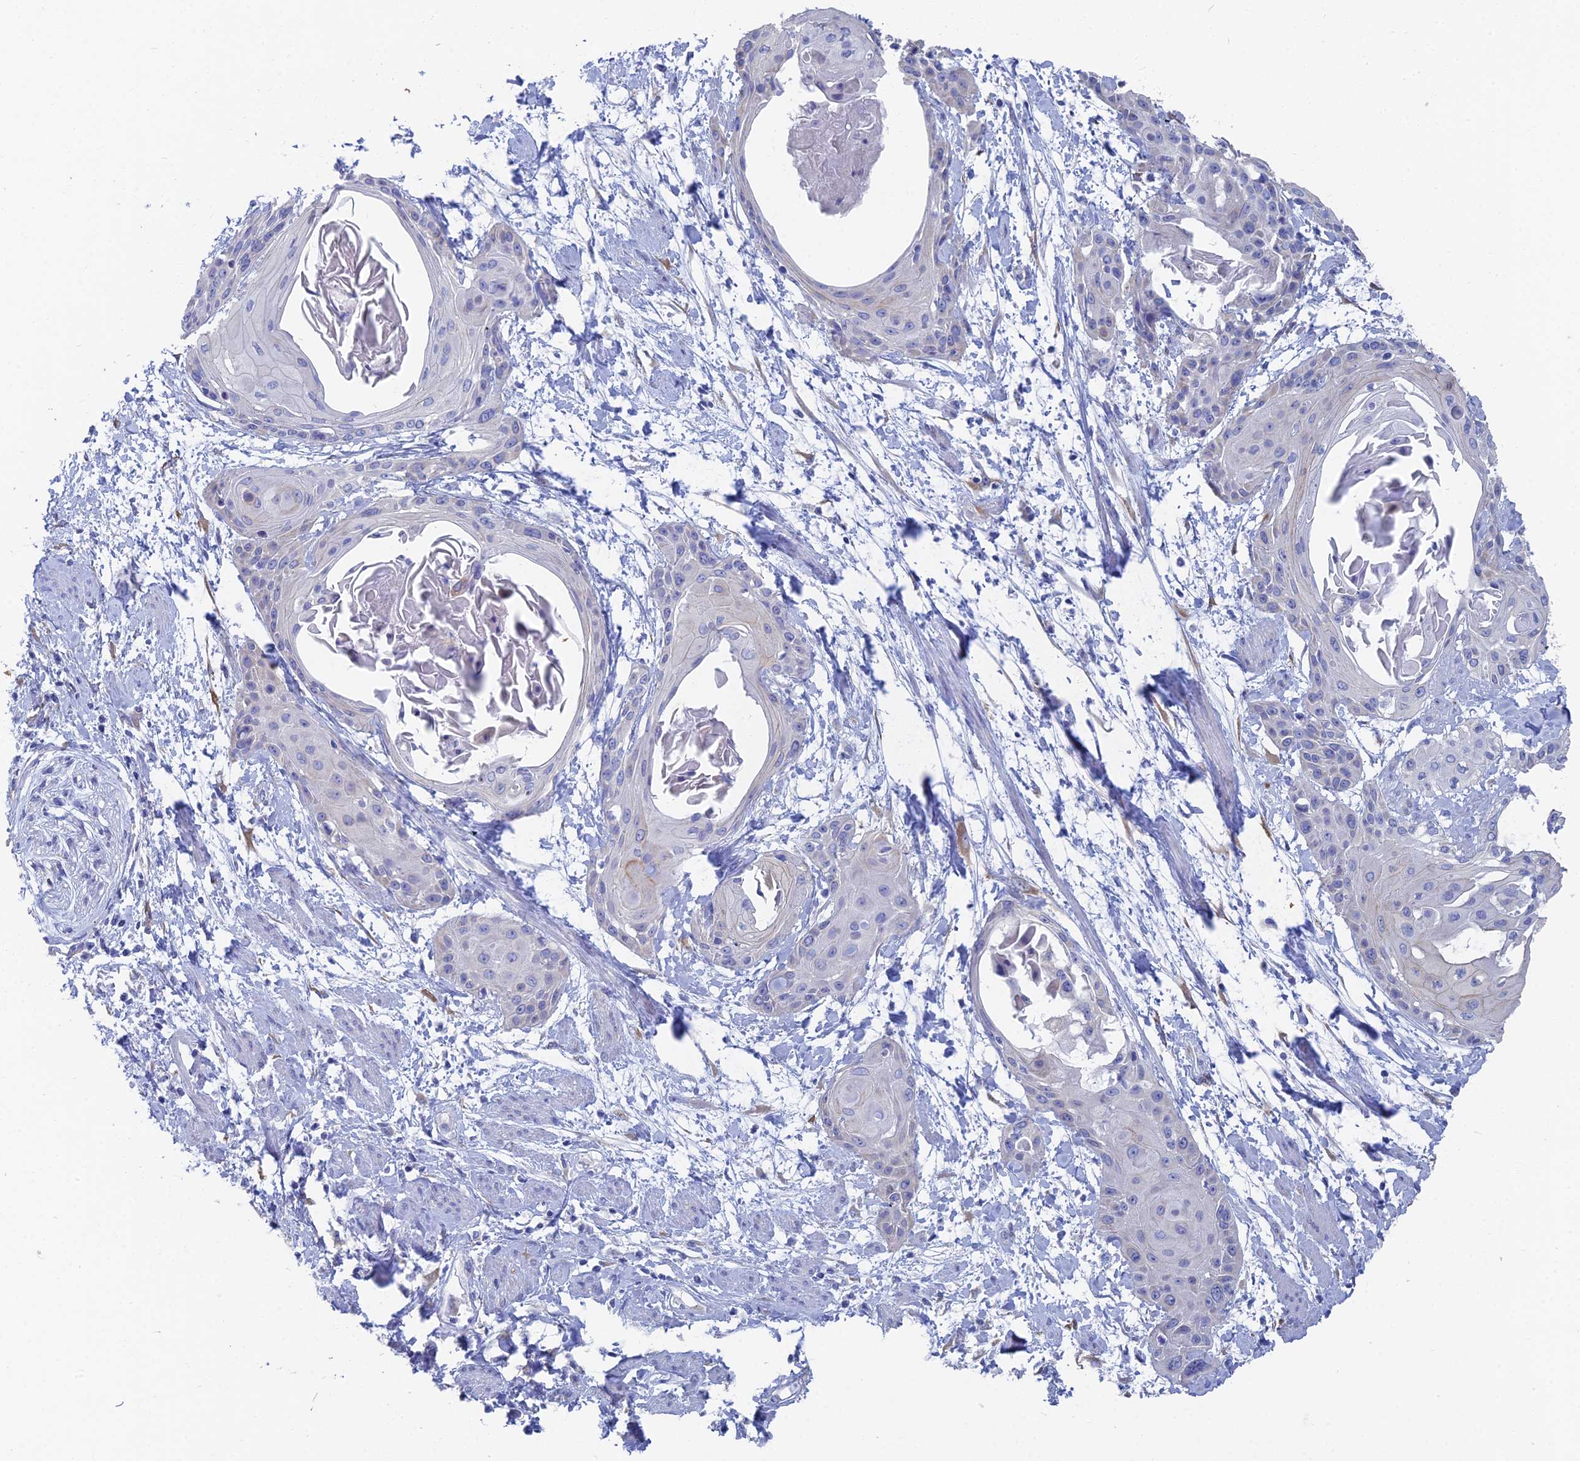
{"staining": {"intensity": "negative", "quantity": "none", "location": "none"}, "tissue": "cervical cancer", "cell_type": "Tumor cells", "image_type": "cancer", "snomed": [{"axis": "morphology", "description": "Squamous cell carcinoma, NOS"}, {"axis": "topography", "description": "Cervix"}], "caption": "Protein analysis of cervical cancer displays no significant staining in tumor cells.", "gene": "TNNT3", "patient": {"sex": "female", "age": 57}}